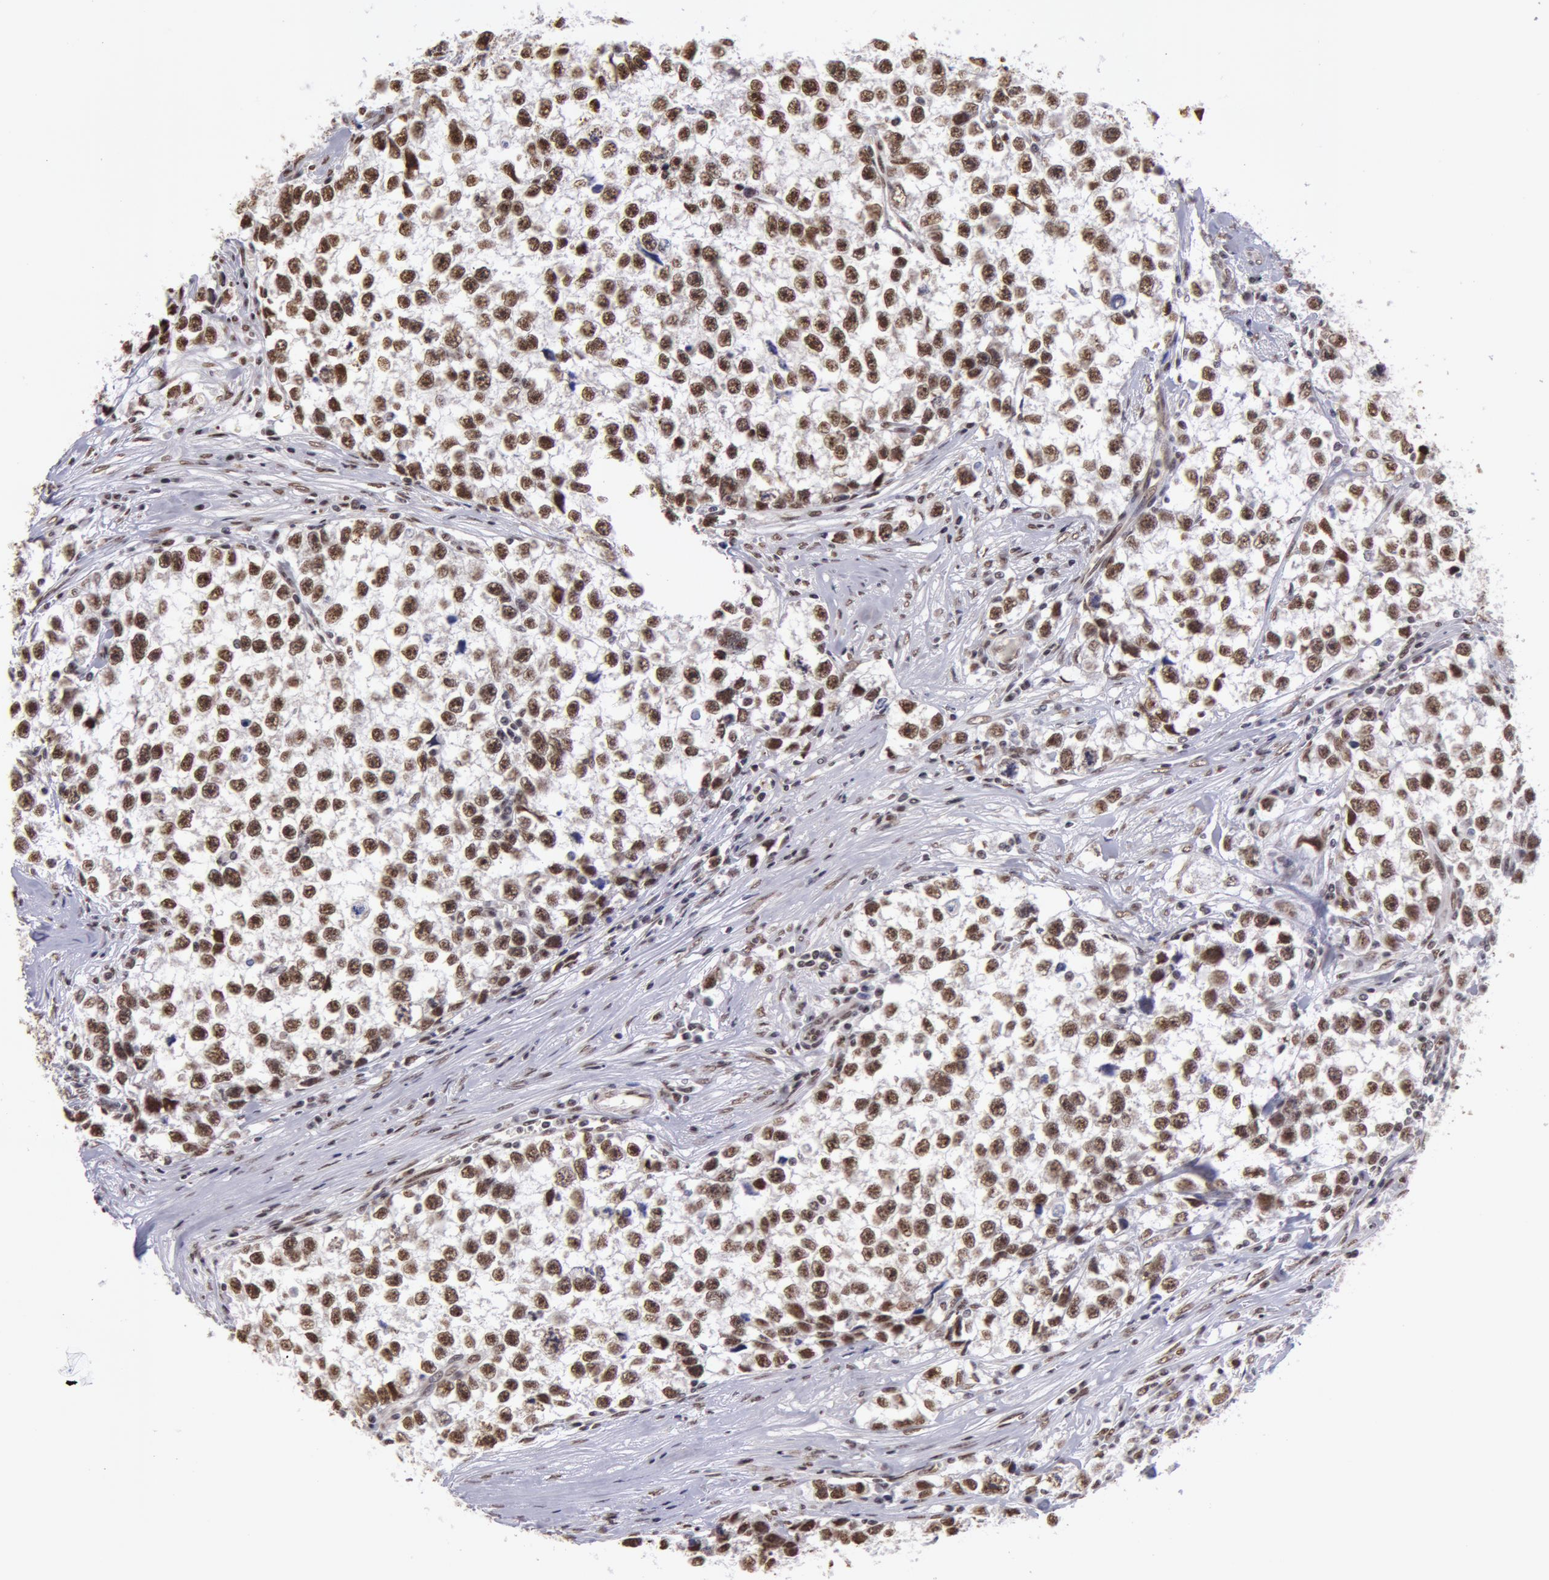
{"staining": {"intensity": "strong", "quantity": "25%-75%", "location": "nuclear"}, "tissue": "testis cancer", "cell_type": "Tumor cells", "image_type": "cancer", "snomed": [{"axis": "morphology", "description": "Seminoma, NOS"}, {"axis": "morphology", "description": "Carcinoma, Embryonal, NOS"}, {"axis": "topography", "description": "Testis"}], "caption": "Testis cancer (embryonal carcinoma) was stained to show a protein in brown. There is high levels of strong nuclear staining in approximately 25%-75% of tumor cells.", "gene": "VRTN", "patient": {"sex": "male", "age": 30}}